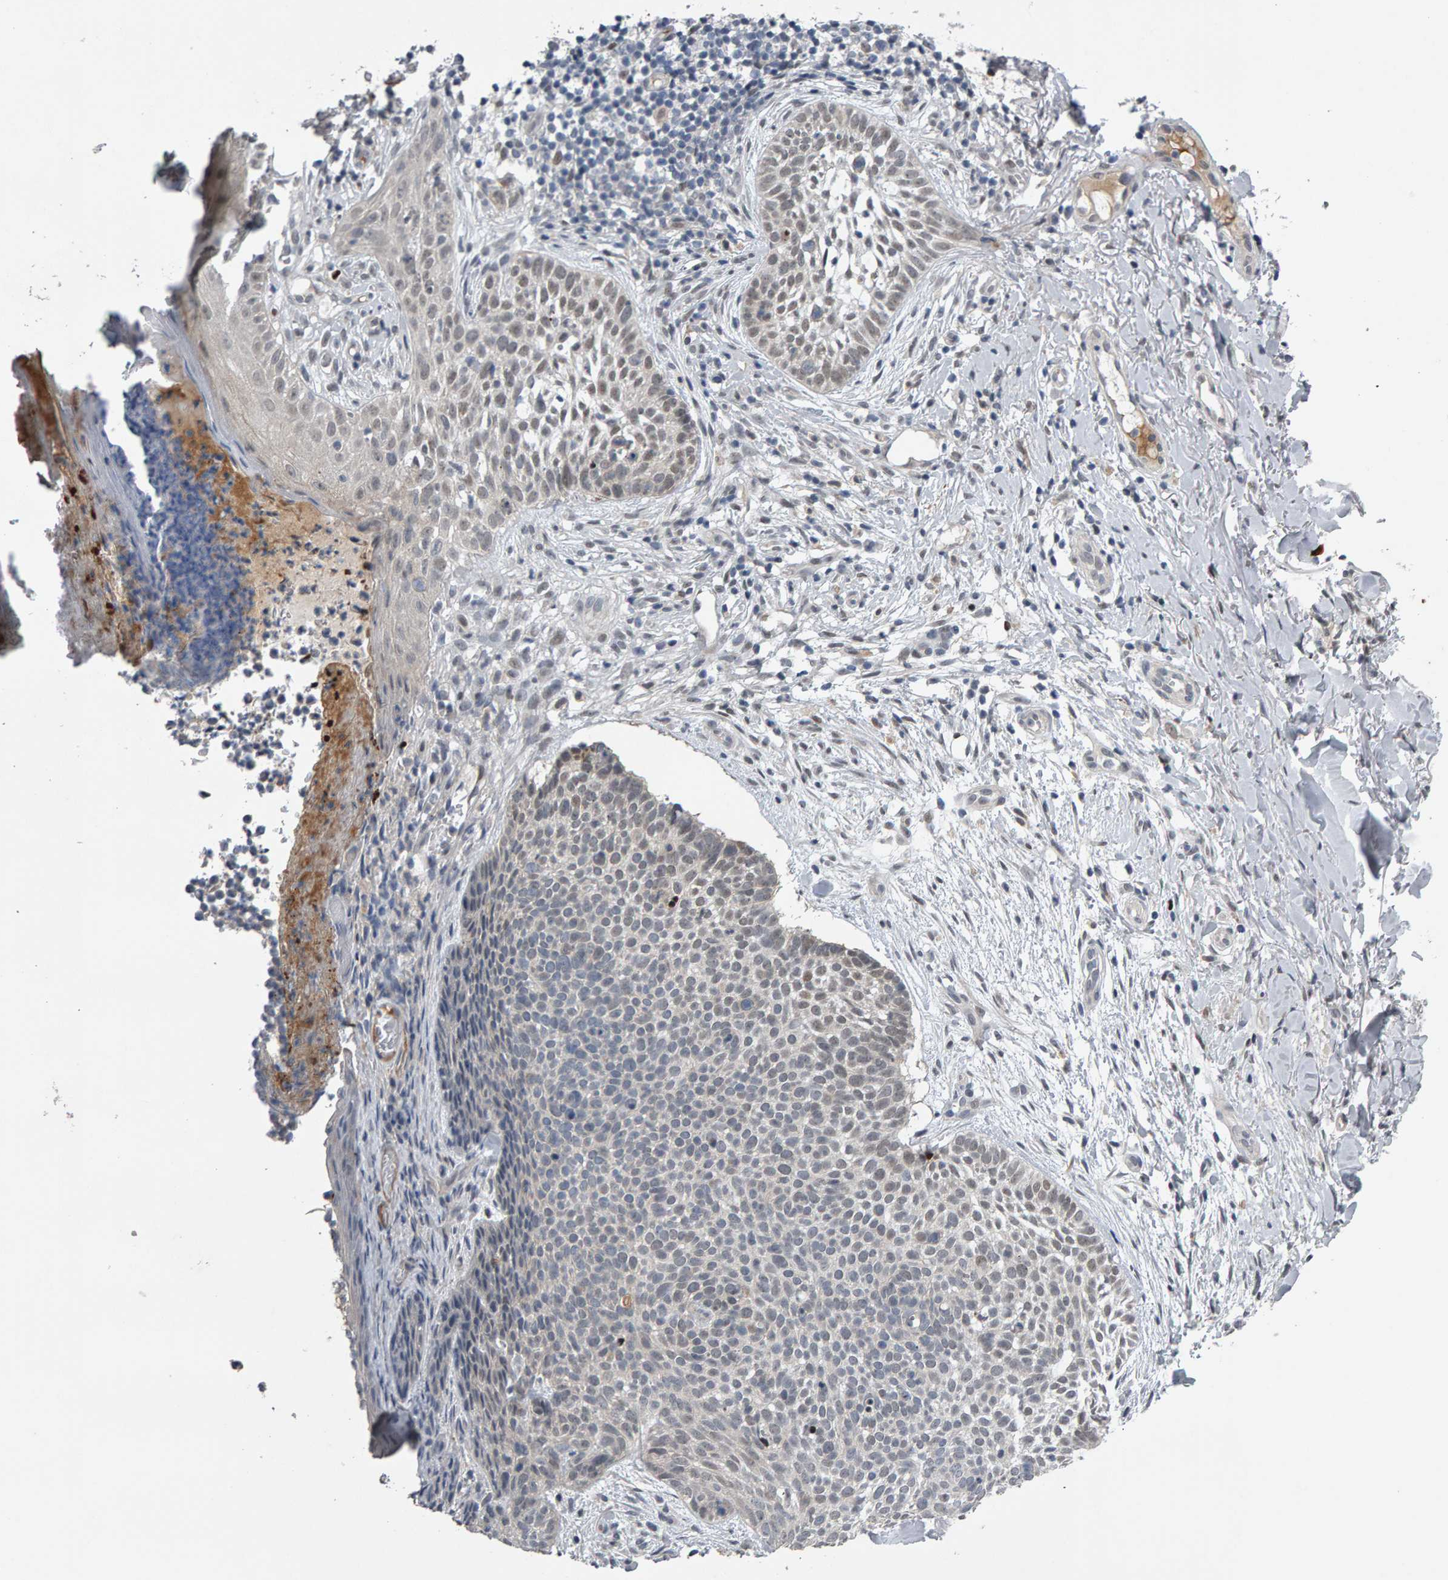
{"staining": {"intensity": "weak", "quantity": "<25%", "location": "nuclear"}, "tissue": "skin cancer", "cell_type": "Tumor cells", "image_type": "cancer", "snomed": [{"axis": "morphology", "description": "Normal tissue, NOS"}, {"axis": "morphology", "description": "Basal cell carcinoma"}, {"axis": "topography", "description": "Skin"}], "caption": "Tumor cells are negative for brown protein staining in skin cancer (basal cell carcinoma).", "gene": "IPO8", "patient": {"sex": "male", "age": 67}}